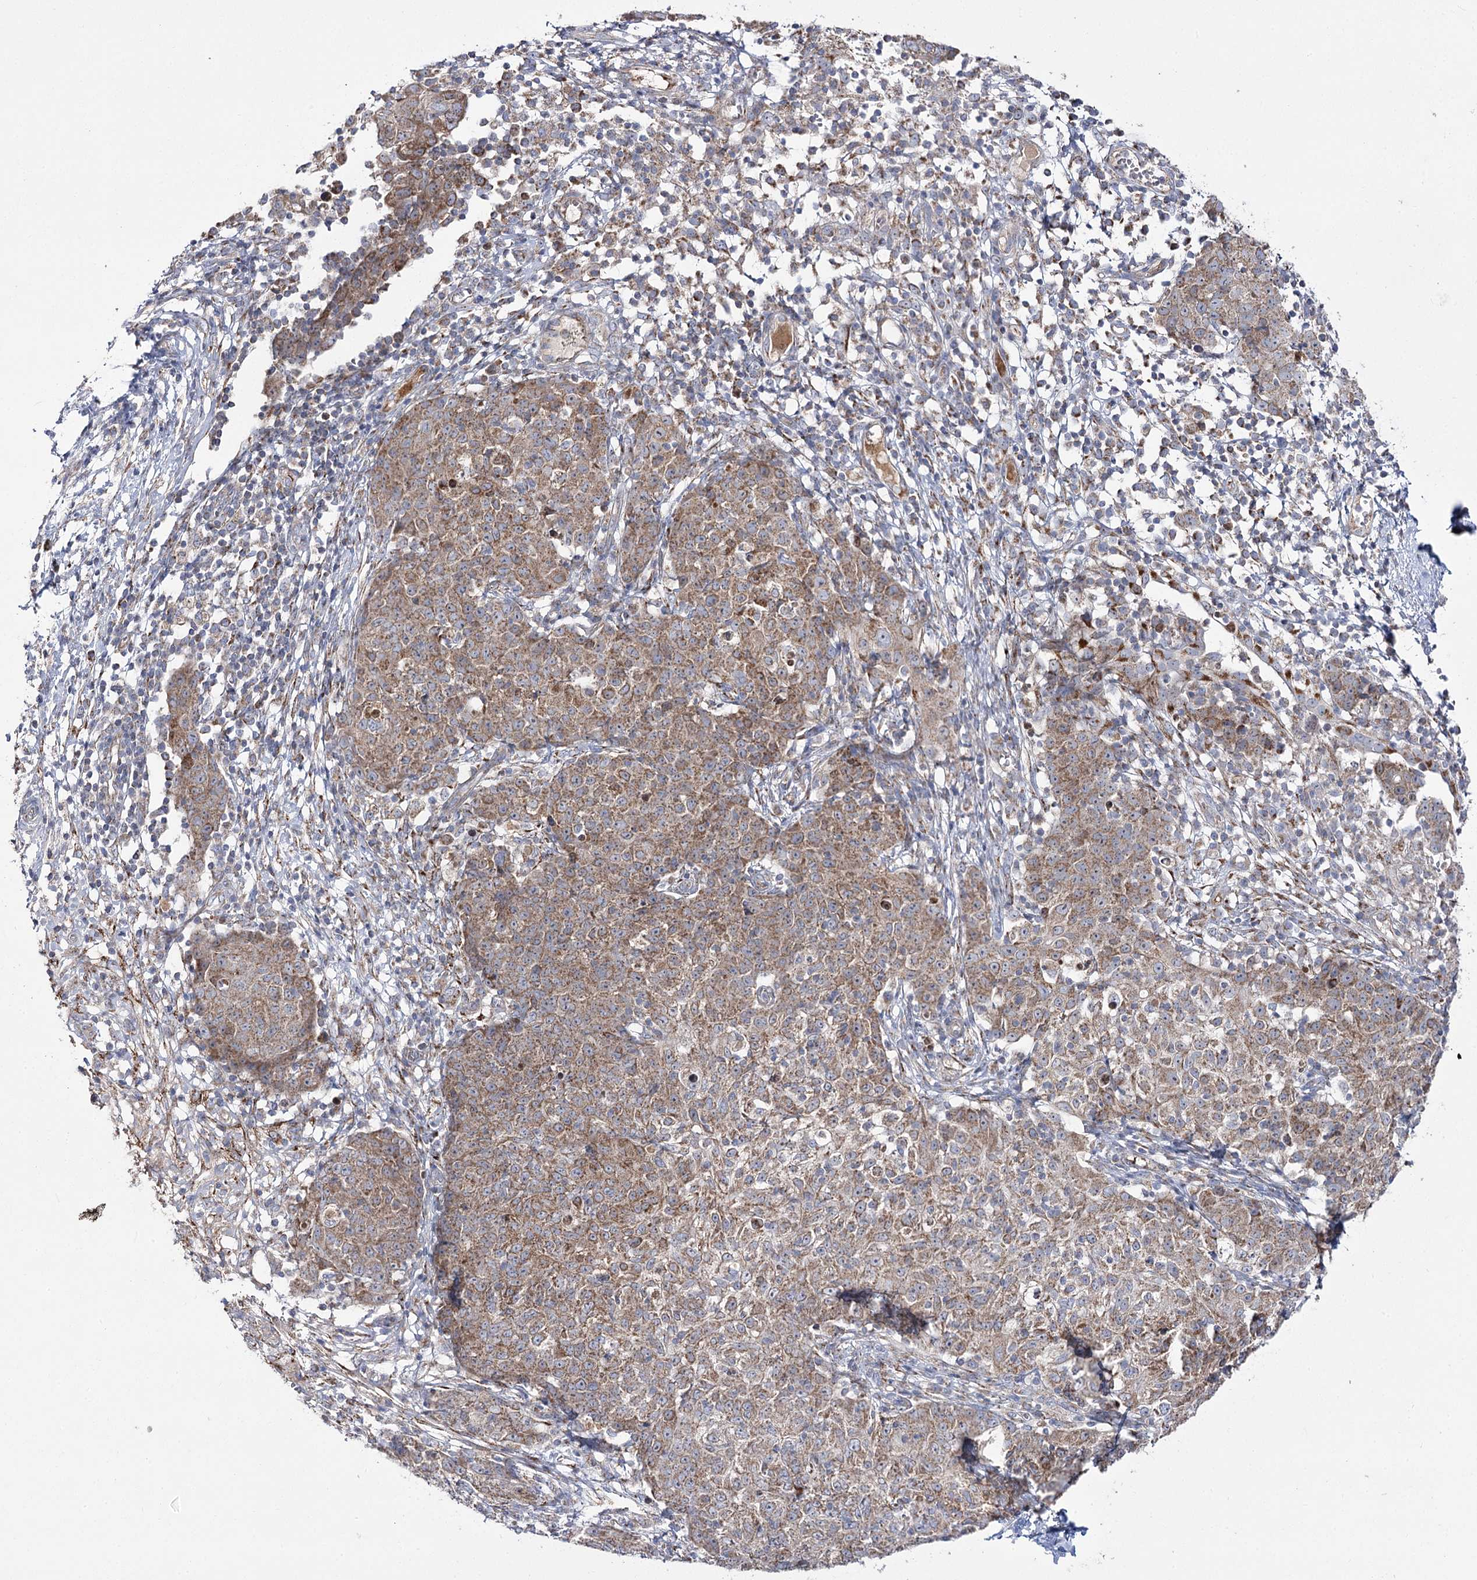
{"staining": {"intensity": "moderate", "quantity": ">75%", "location": "cytoplasmic/membranous"}, "tissue": "ovarian cancer", "cell_type": "Tumor cells", "image_type": "cancer", "snomed": [{"axis": "morphology", "description": "Carcinoma, endometroid"}, {"axis": "topography", "description": "Ovary"}], "caption": "Protein positivity by IHC exhibits moderate cytoplasmic/membranous staining in approximately >75% of tumor cells in endometroid carcinoma (ovarian).", "gene": "NADK2", "patient": {"sex": "female", "age": 42}}